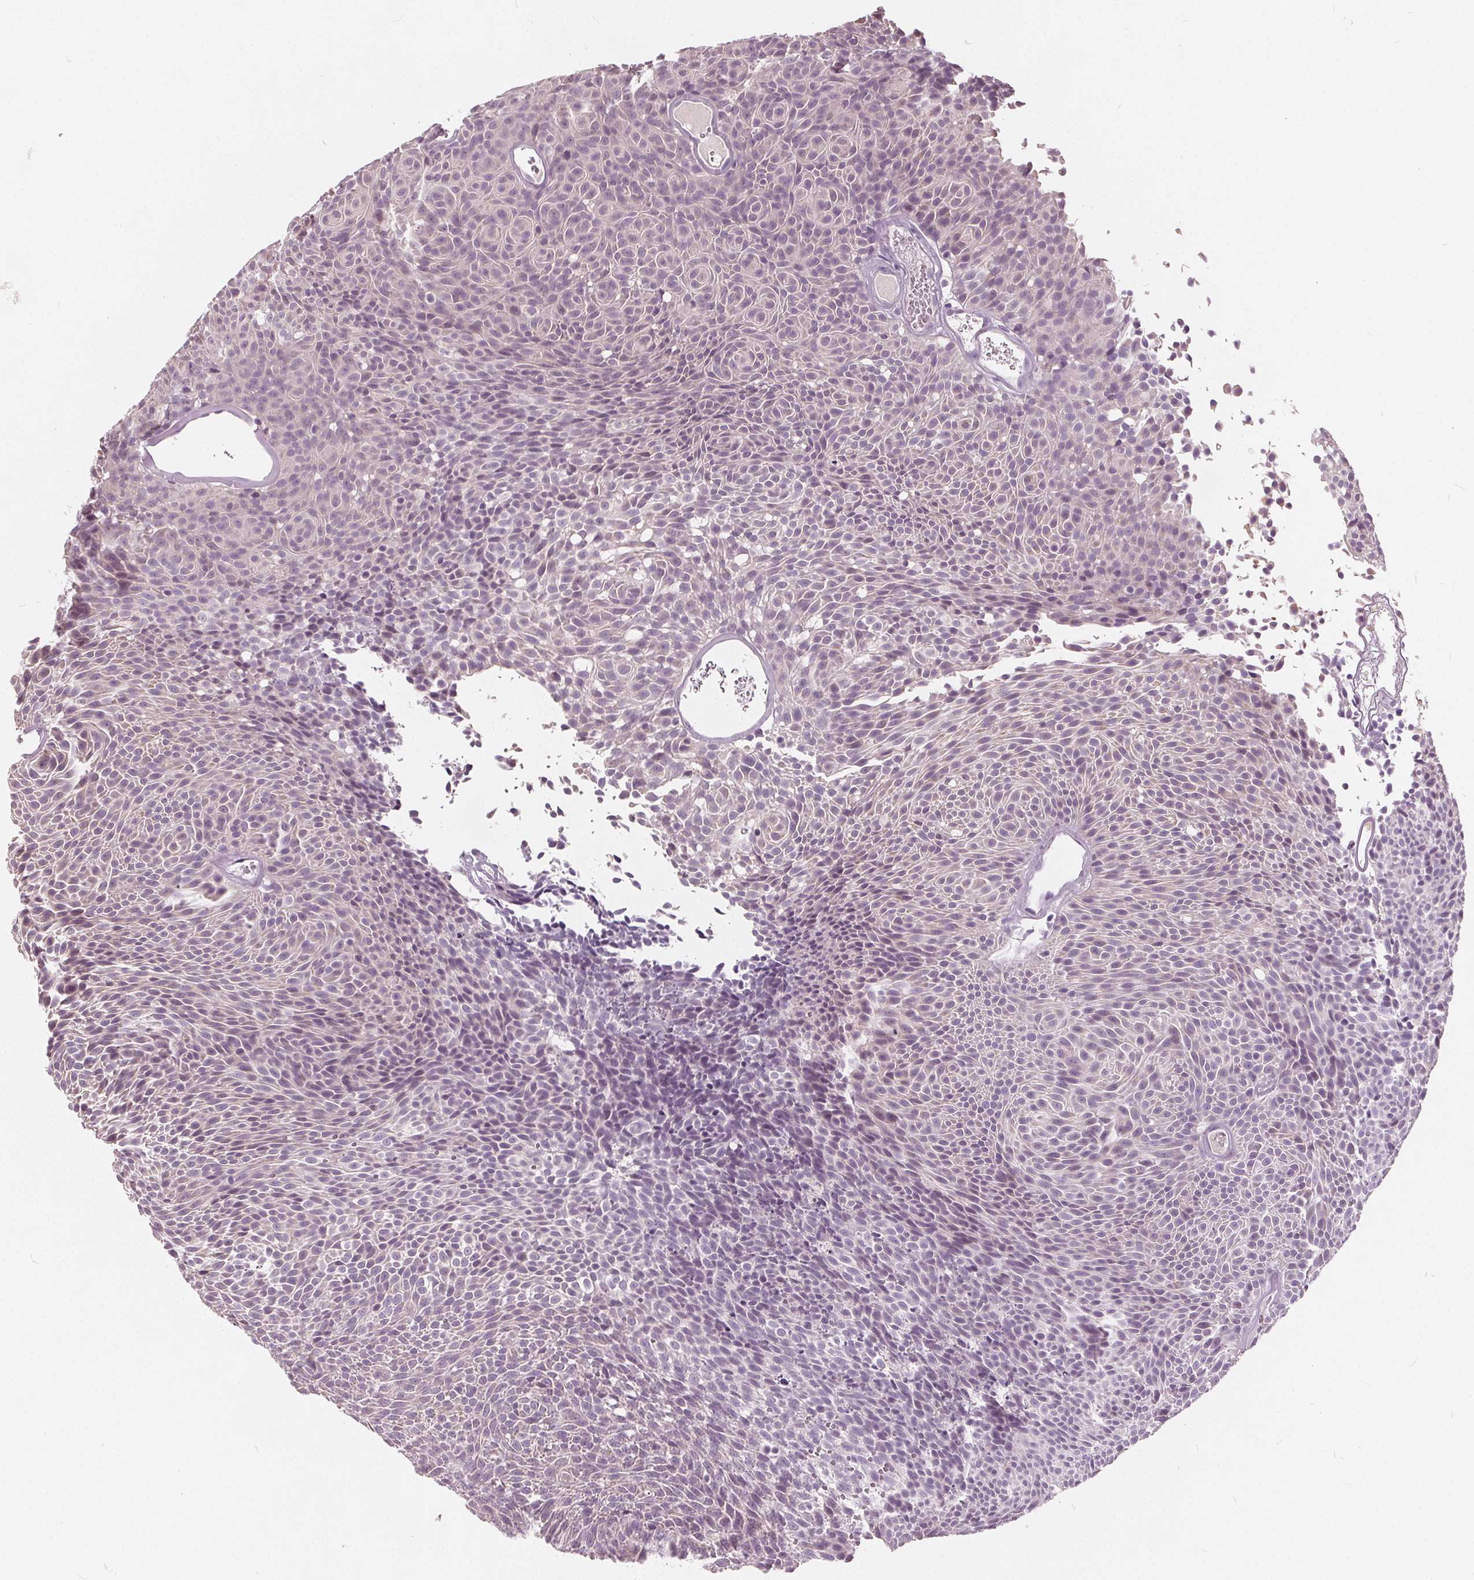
{"staining": {"intensity": "negative", "quantity": "none", "location": "none"}, "tissue": "urothelial cancer", "cell_type": "Tumor cells", "image_type": "cancer", "snomed": [{"axis": "morphology", "description": "Urothelial carcinoma, Low grade"}, {"axis": "topography", "description": "Urinary bladder"}], "caption": "Immunohistochemistry photomicrograph of neoplastic tissue: urothelial carcinoma (low-grade) stained with DAB (3,3'-diaminobenzidine) exhibits no significant protein positivity in tumor cells. (Stains: DAB IHC with hematoxylin counter stain, Microscopy: brightfield microscopy at high magnification).", "gene": "TKFC", "patient": {"sex": "male", "age": 77}}